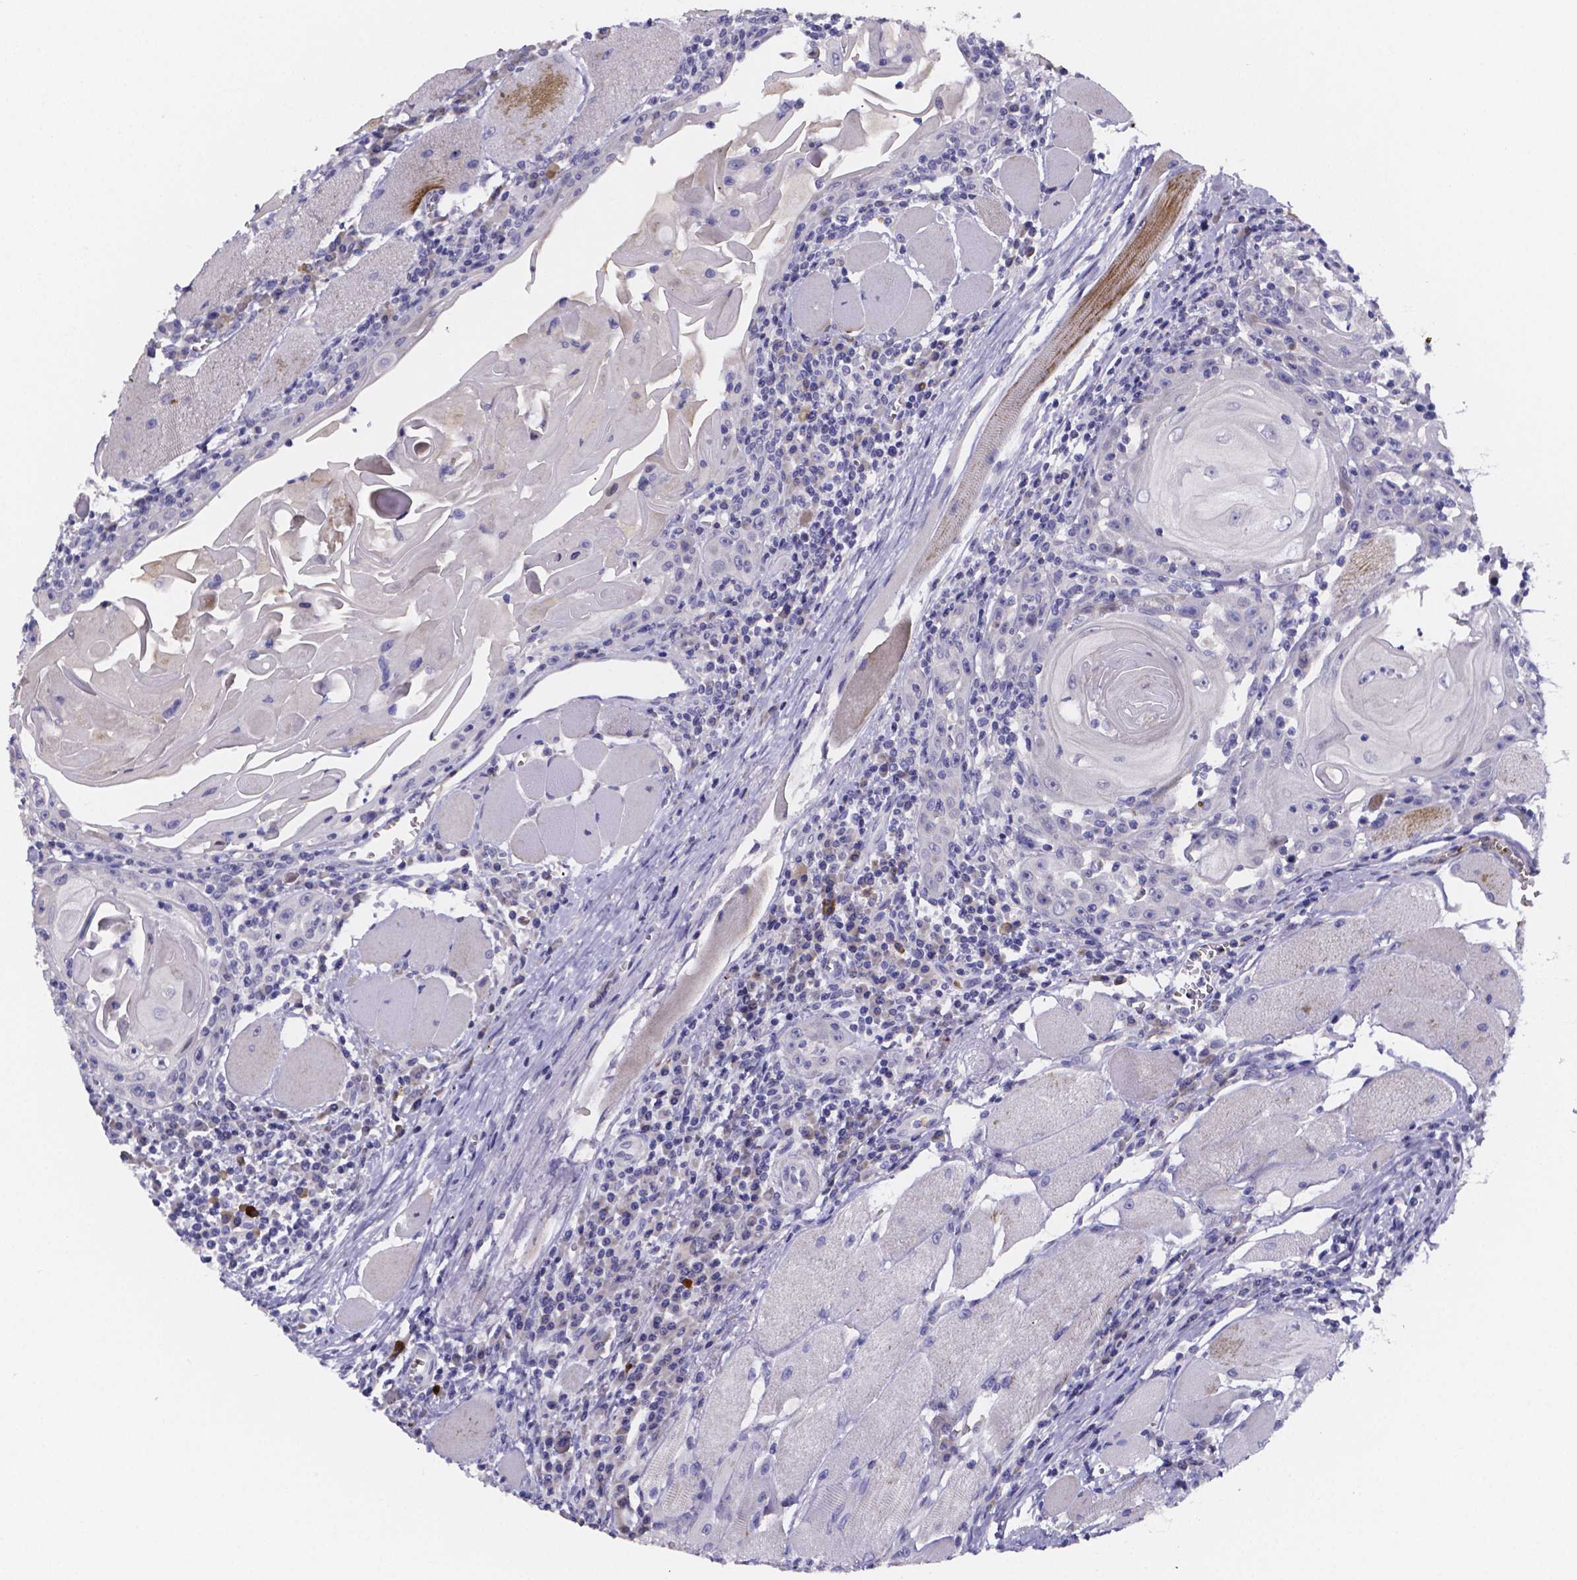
{"staining": {"intensity": "negative", "quantity": "none", "location": "none"}, "tissue": "head and neck cancer", "cell_type": "Tumor cells", "image_type": "cancer", "snomed": [{"axis": "morphology", "description": "Normal tissue, NOS"}, {"axis": "morphology", "description": "Squamous cell carcinoma, NOS"}, {"axis": "topography", "description": "Oral tissue"}, {"axis": "topography", "description": "Head-Neck"}], "caption": "Immunohistochemistry of head and neck cancer (squamous cell carcinoma) demonstrates no expression in tumor cells. Nuclei are stained in blue.", "gene": "GABRA3", "patient": {"sex": "male", "age": 52}}